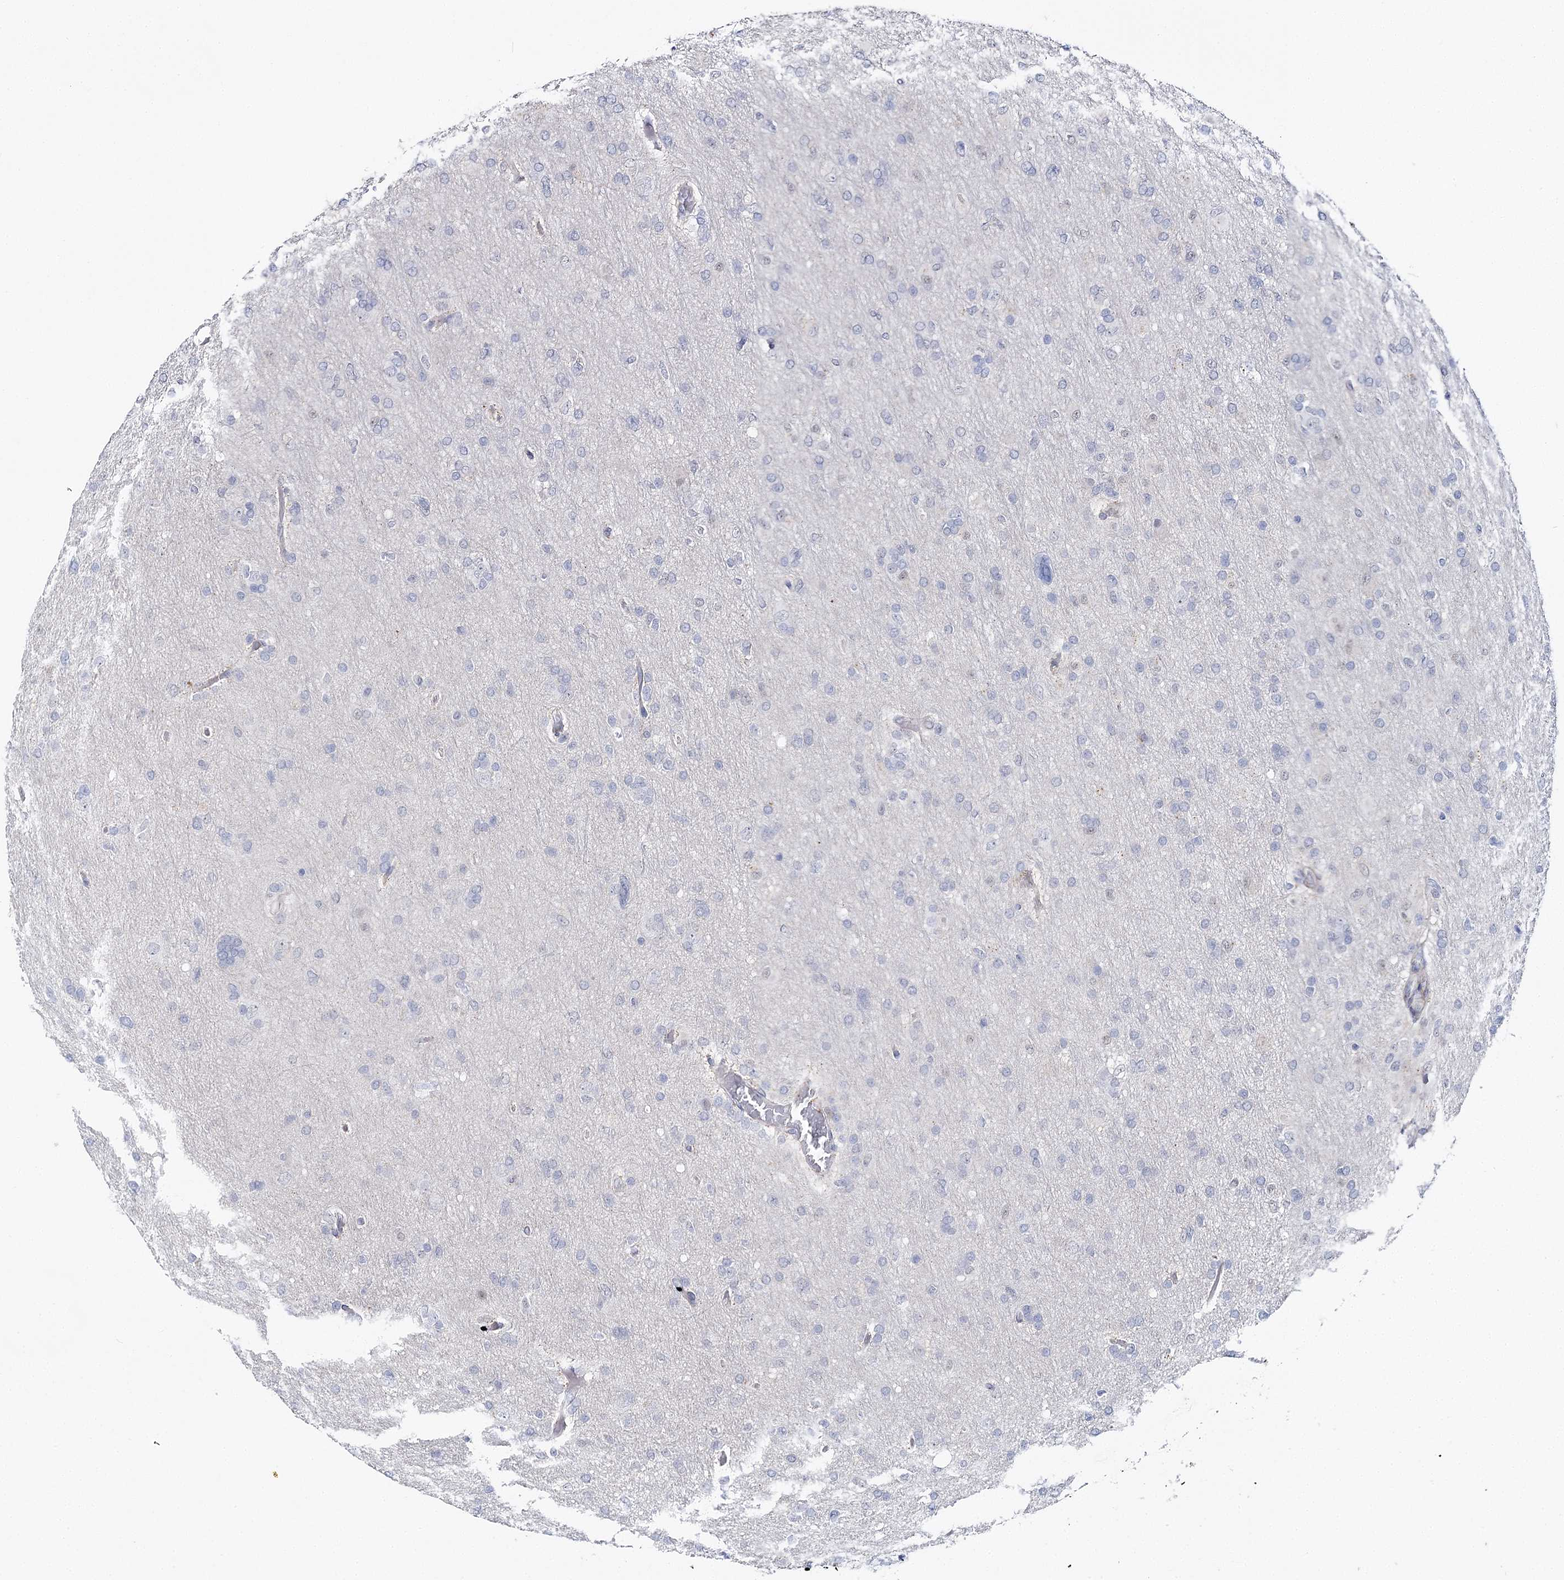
{"staining": {"intensity": "negative", "quantity": "none", "location": "none"}, "tissue": "glioma", "cell_type": "Tumor cells", "image_type": "cancer", "snomed": [{"axis": "morphology", "description": "Glioma, malignant, High grade"}, {"axis": "topography", "description": "Cerebral cortex"}], "caption": "Image shows no significant protein positivity in tumor cells of glioma.", "gene": "AGXT2", "patient": {"sex": "female", "age": 36}}